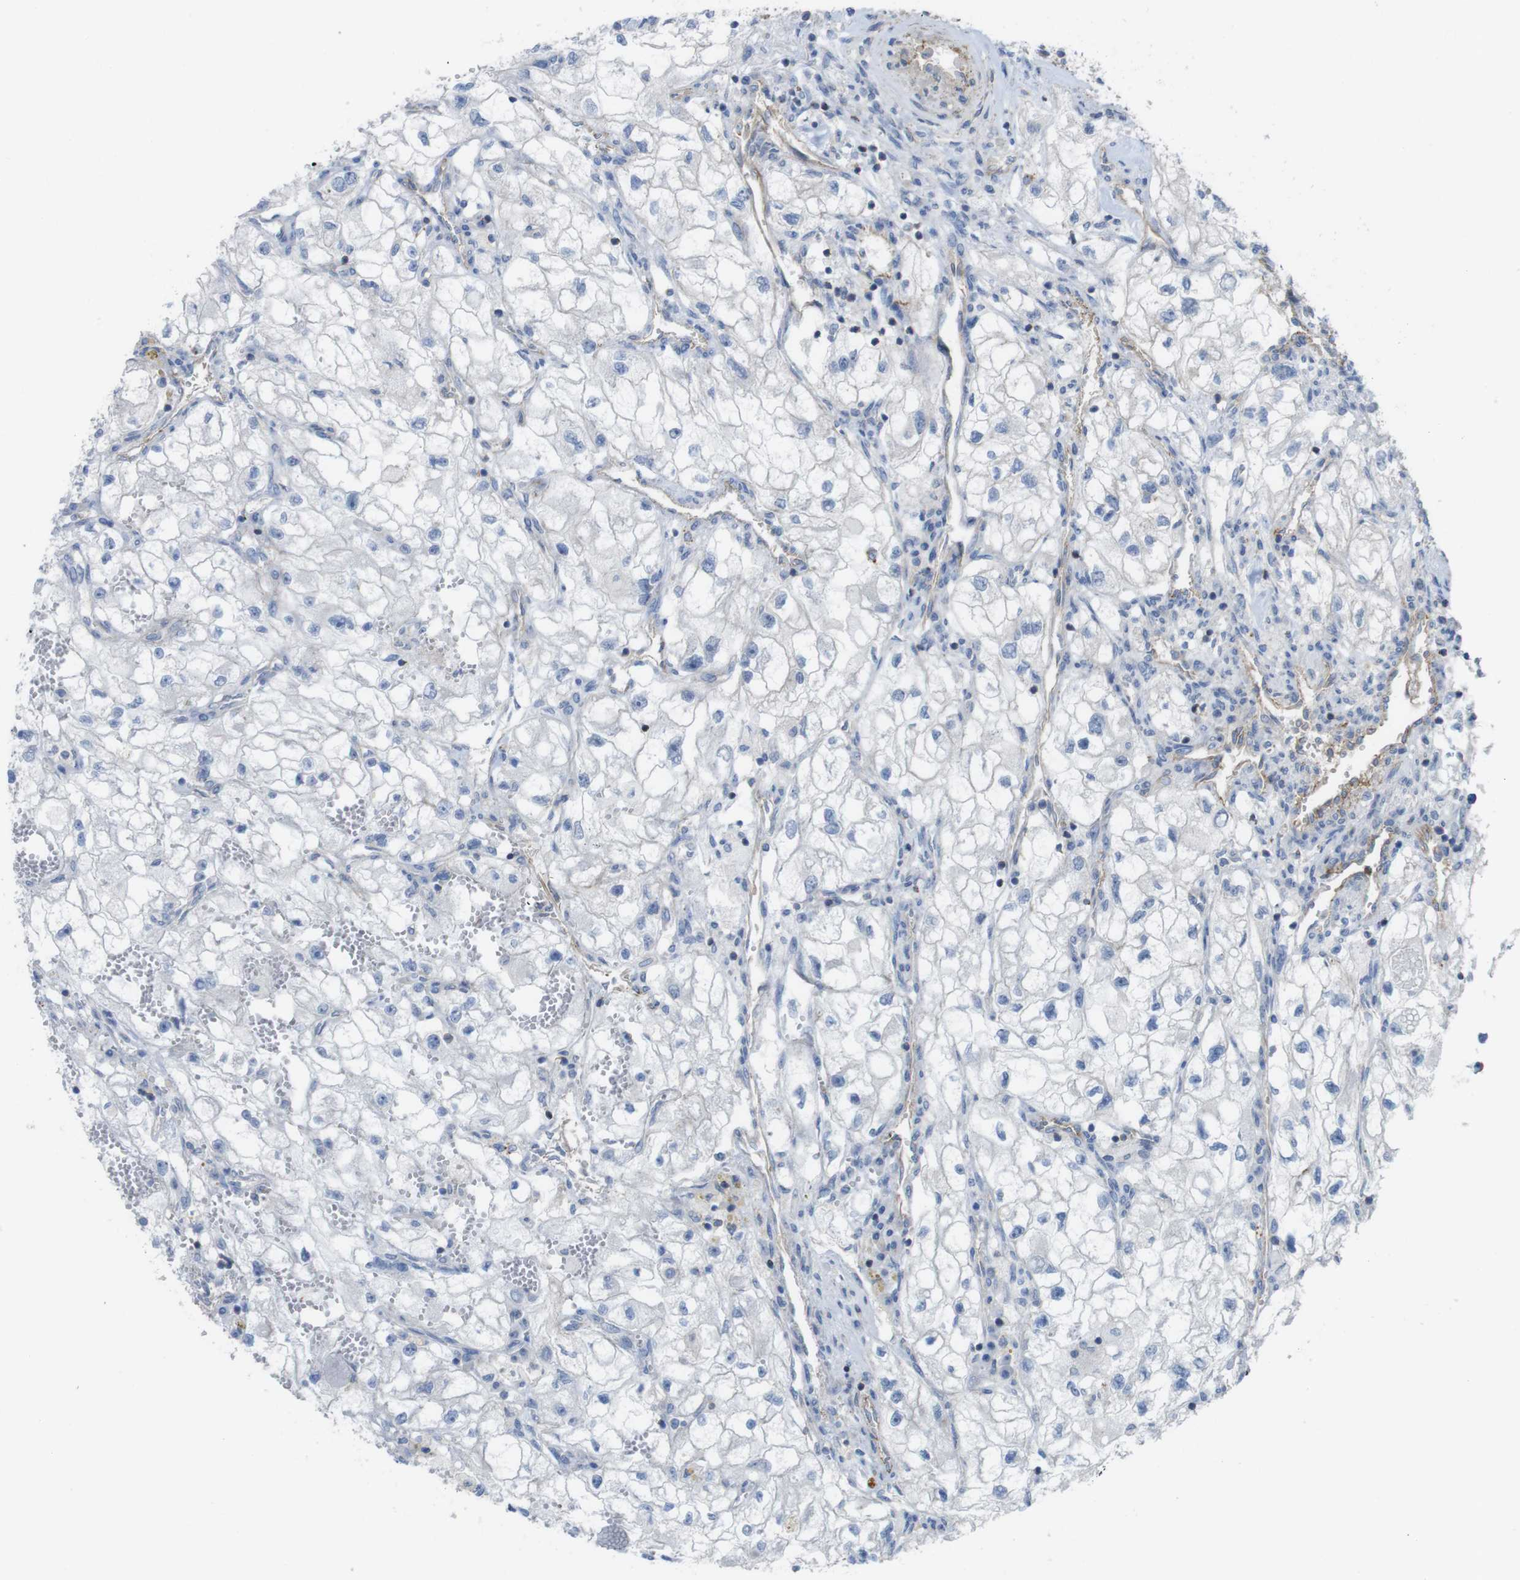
{"staining": {"intensity": "negative", "quantity": "none", "location": "none"}, "tissue": "renal cancer", "cell_type": "Tumor cells", "image_type": "cancer", "snomed": [{"axis": "morphology", "description": "Adenocarcinoma, NOS"}, {"axis": "topography", "description": "Kidney"}], "caption": "IHC of renal adenocarcinoma demonstrates no staining in tumor cells.", "gene": "PREX2", "patient": {"sex": "female", "age": 70}}